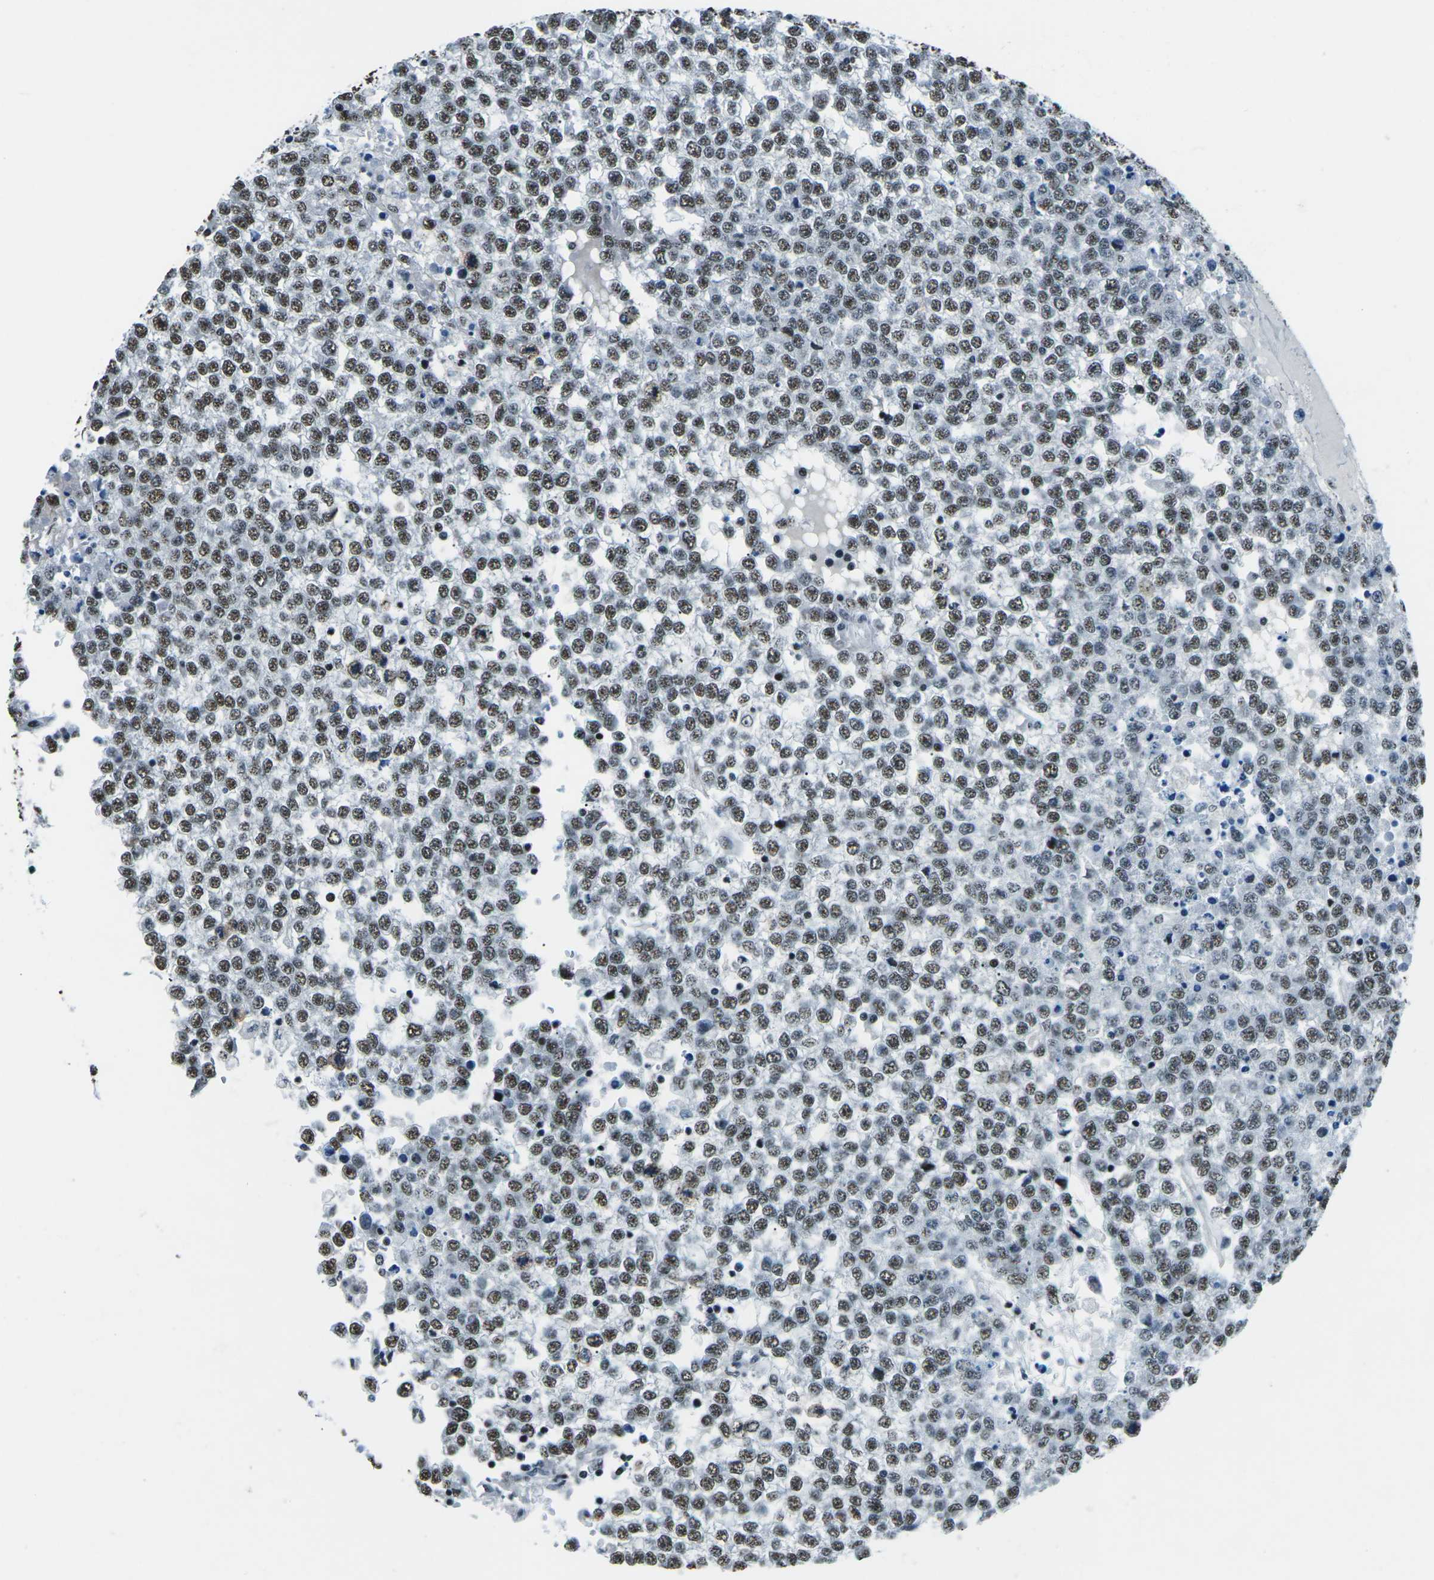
{"staining": {"intensity": "moderate", "quantity": ">75%", "location": "nuclear"}, "tissue": "testis cancer", "cell_type": "Tumor cells", "image_type": "cancer", "snomed": [{"axis": "morphology", "description": "Seminoma, NOS"}, {"axis": "topography", "description": "Testis"}], "caption": "Moderate nuclear expression is present in about >75% of tumor cells in testis seminoma. (brown staining indicates protein expression, while blue staining denotes nuclei).", "gene": "RBL2", "patient": {"sex": "male", "age": 65}}